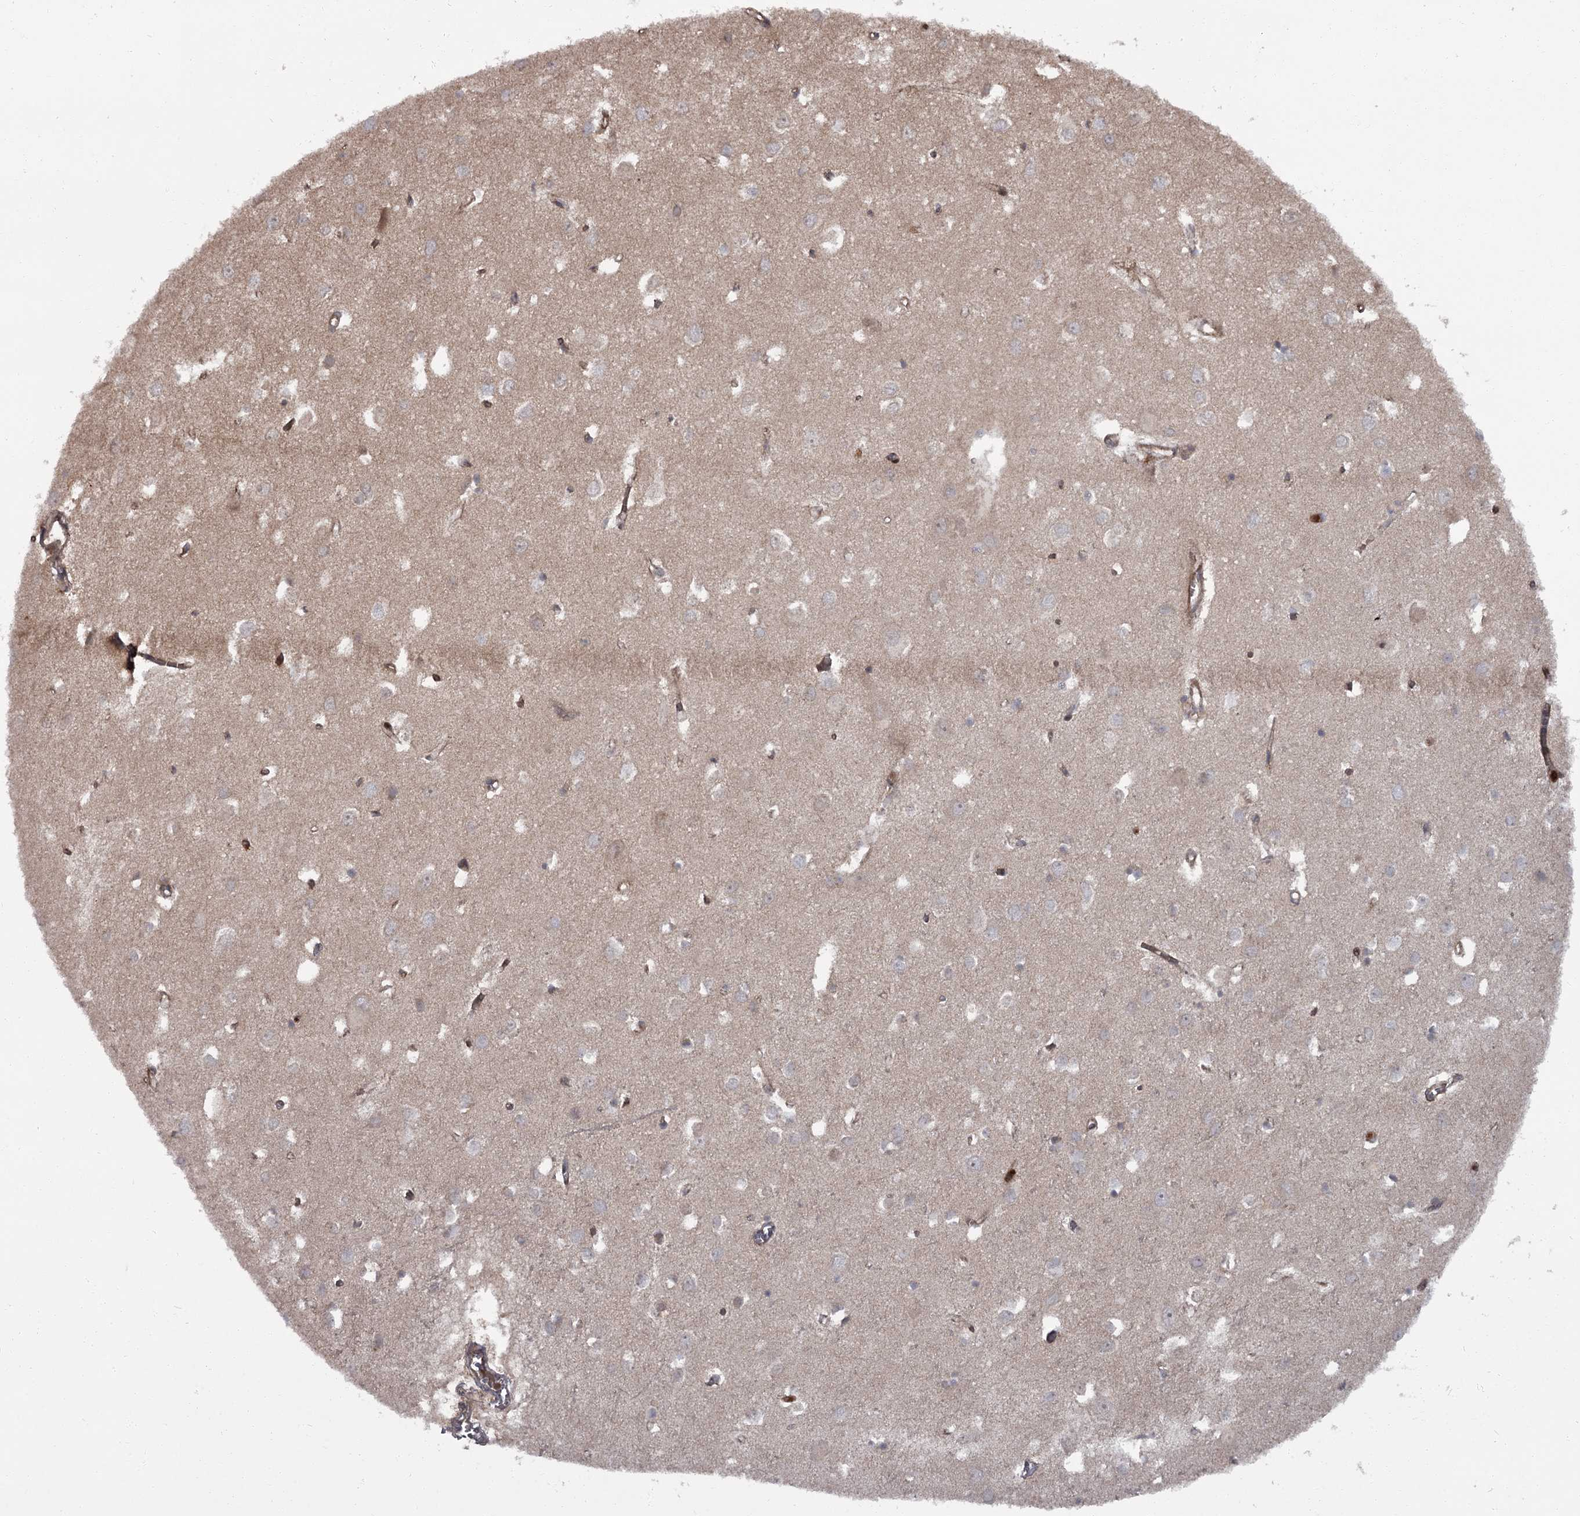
{"staining": {"intensity": "moderate", "quantity": "25%-75%", "location": "cytoplasmic/membranous"}, "tissue": "cerebral cortex", "cell_type": "Endothelial cells", "image_type": "normal", "snomed": [{"axis": "morphology", "description": "Normal tissue, NOS"}, {"axis": "topography", "description": "Cerebral cortex"}], "caption": "This image reveals immunohistochemistry (IHC) staining of normal cerebral cortex, with medium moderate cytoplasmic/membranous expression in about 25%-75% of endothelial cells.", "gene": "THAP9", "patient": {"sex": "female", "age": 64}}